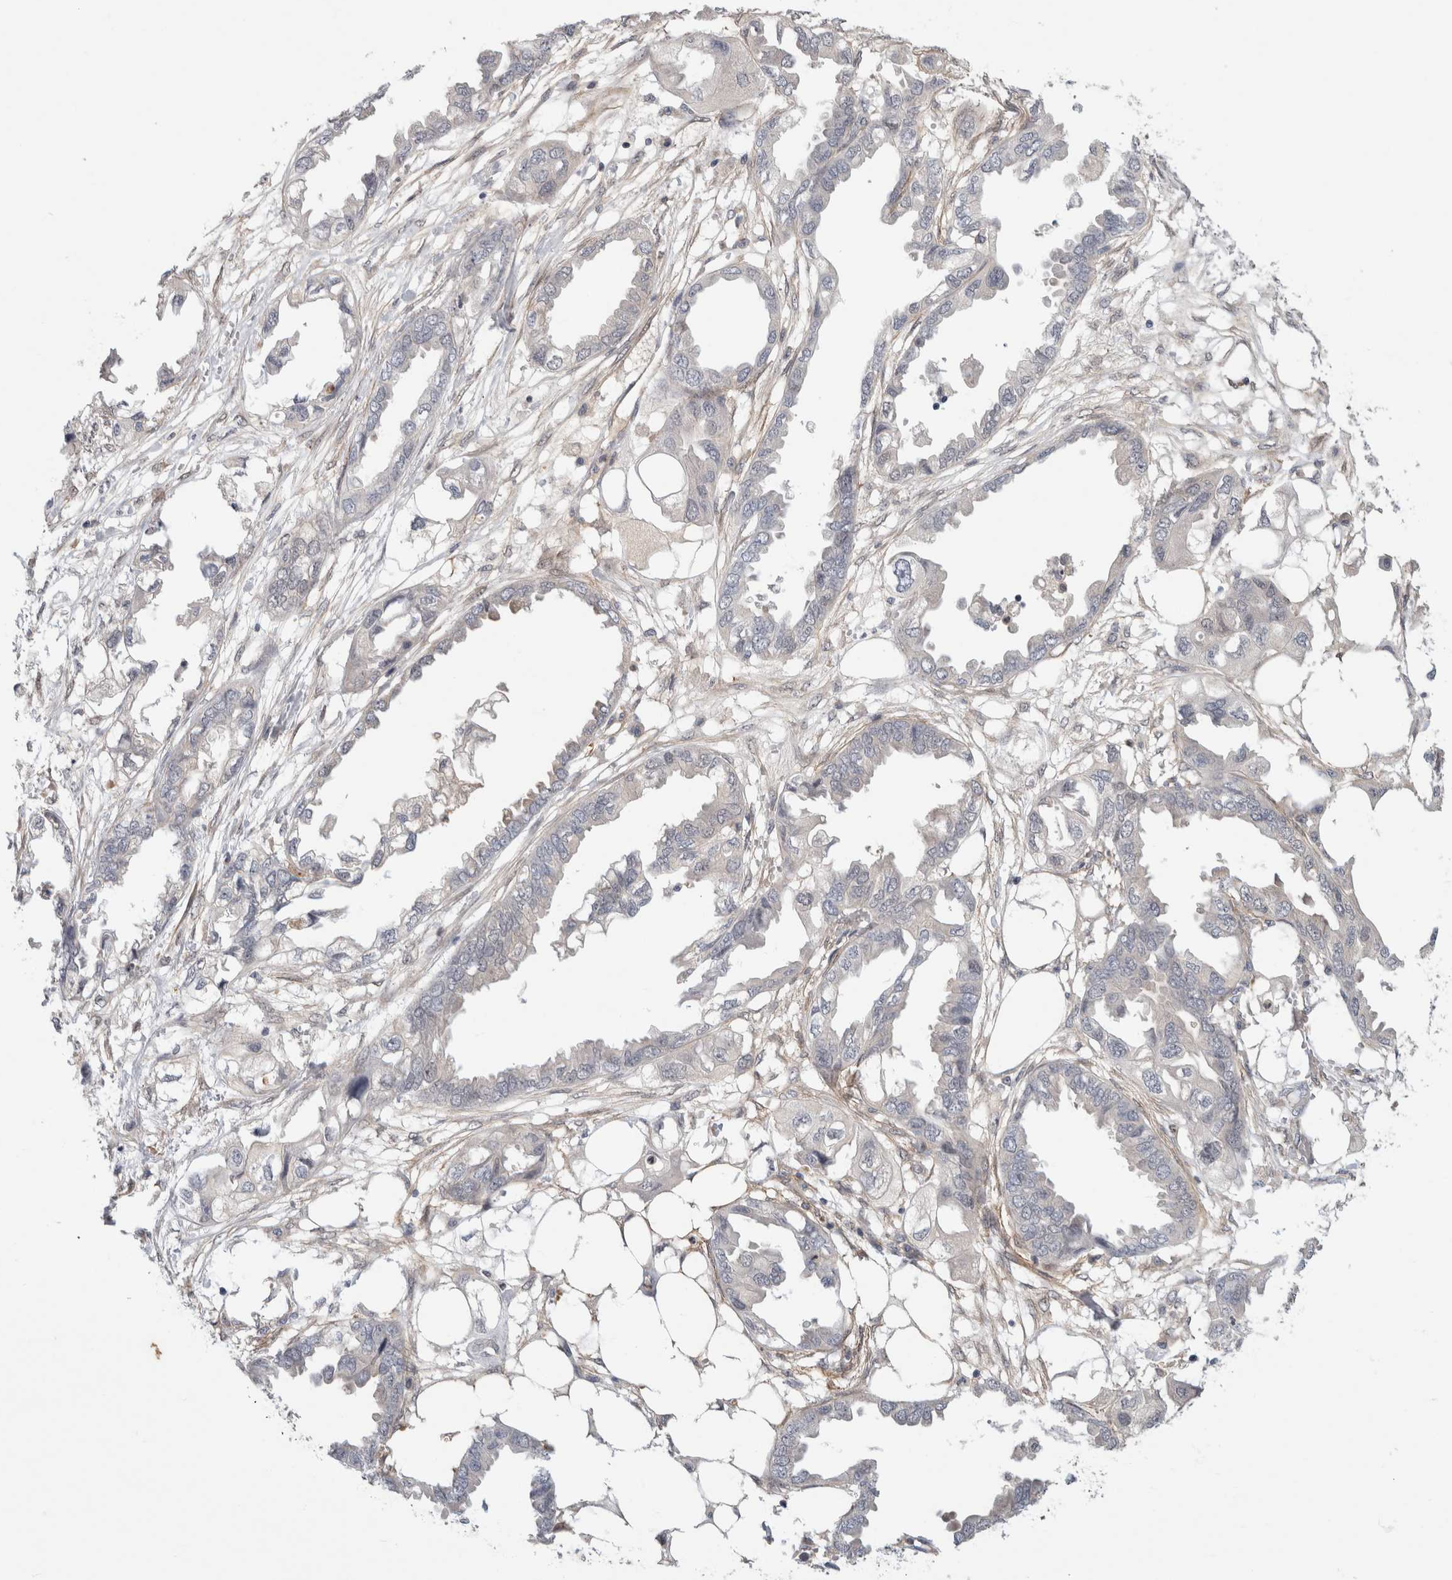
{"staining": {"intensity": "negative", "quantity": "none", "location": "none"}, "tissue": "endometrial cancer", "cell_type": "Tumor cells", "image_type": "cancer", "snomed": [{"axis": "morphology", "description": "Adenocarcinoma, NOS"}, {"axis": "morphology", "description": "Adenocarcinoma, metastatic, NOS"}, {"axis": "topography", "description": "Adipose tissue"}, {"axis": "topography", "description": "Endometrium"}], "caption": "High power microscopy micrograph of an immunohistochemistry histopathology image of endometrial cancer (adenocarcinoma), revealing no significant expression in tumor cells.", "gene": "PGM1", "patient": {"sex": "female", "age": 67}}